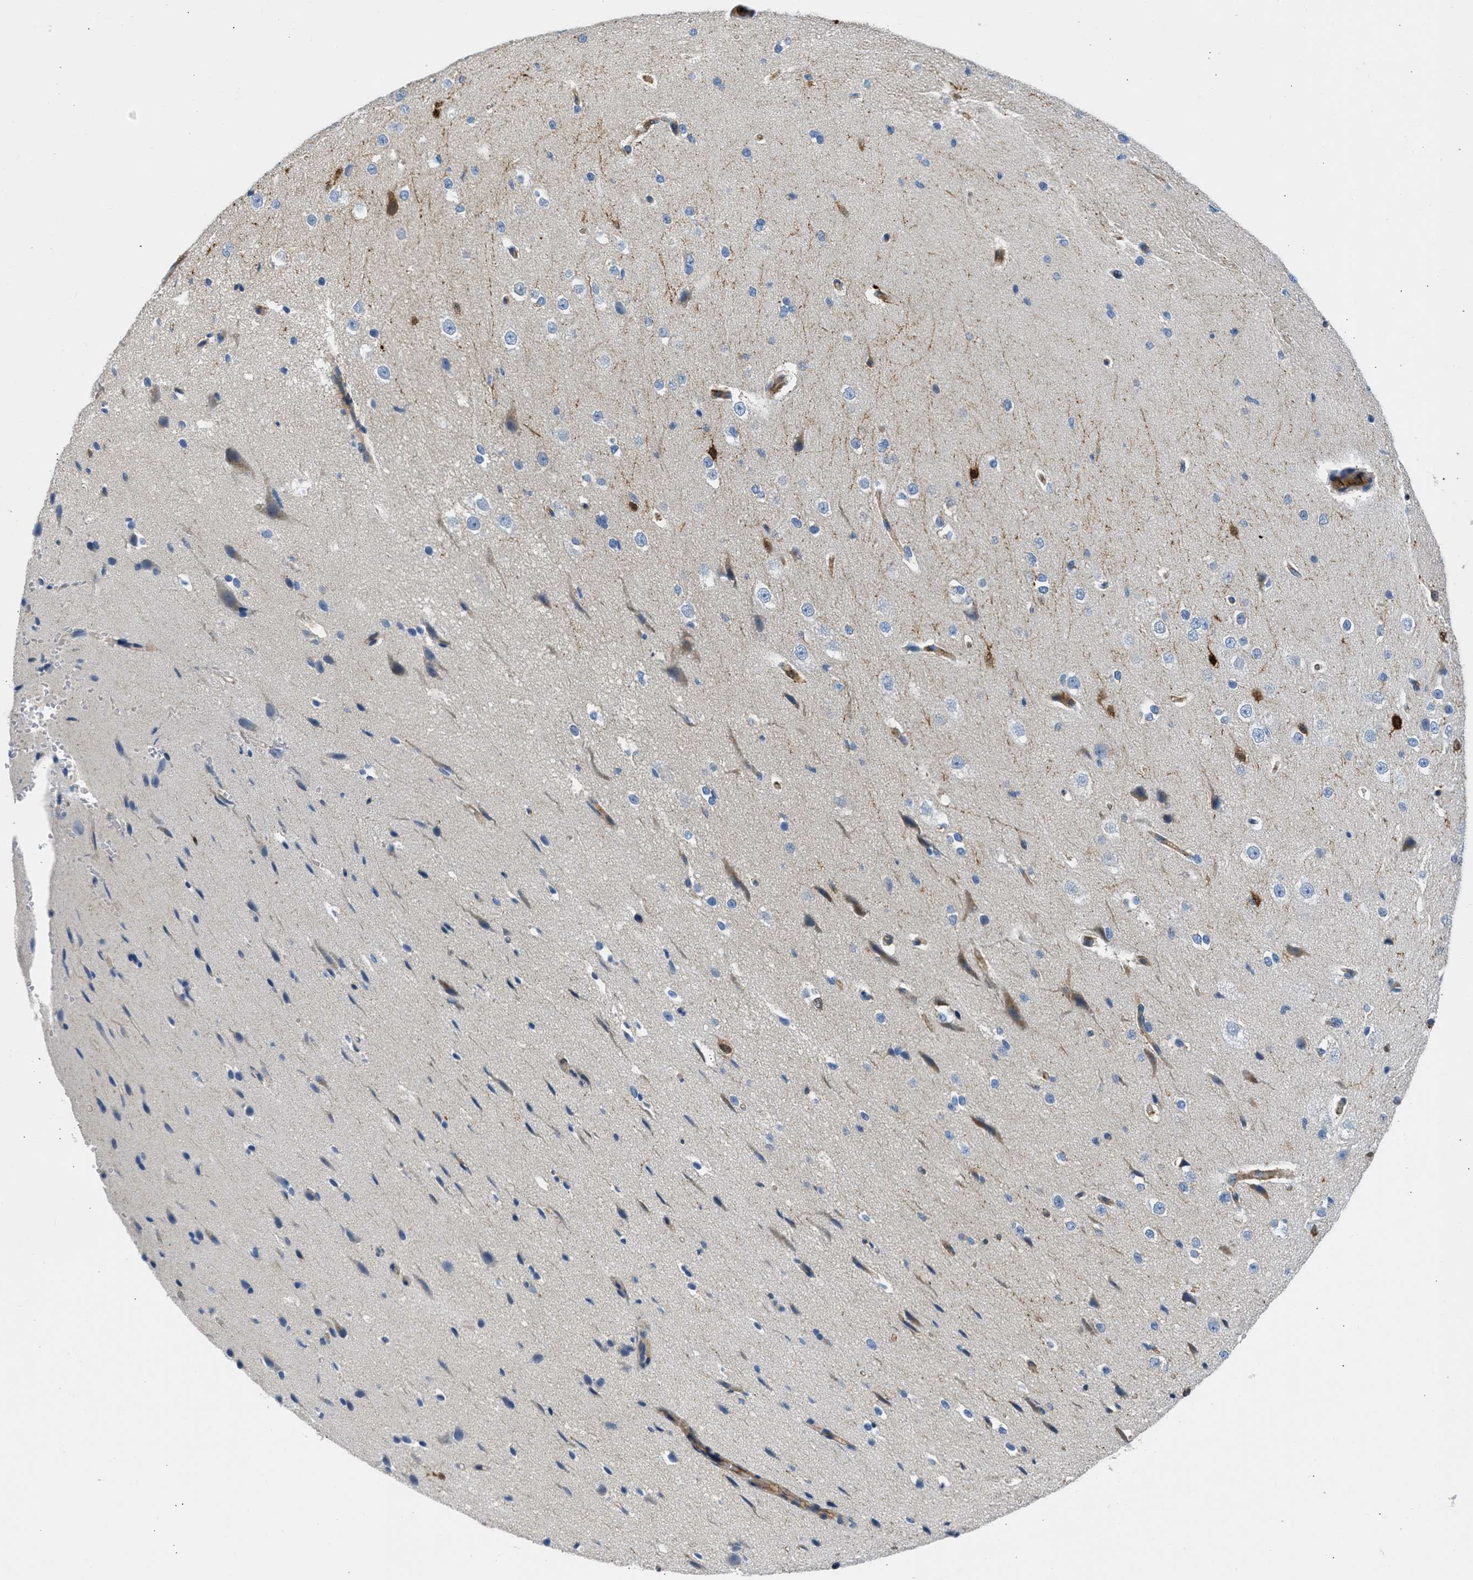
{"staining": {"intensity": "weak", "quantity": "25%-75%", "location": "cytoplasmic/membranous"}, "tissue": "cerebral cortex", "cell_type": "Endothelial cells", "image_type": "normal", "snomed": [{"axis": "morphology", "description": "Normal tissue, NOS"}, {"axis": "morphology", "description": "Developmental malformation"}, {"axis": "topography", "description": "Cerebral cortex"}], "caption": "A photomicrograph of cerebral cortex stained for a protein displays weak cytoplasmic/membranous brown staining in endothelial cells.", "gene": "ULK4", "patient": {"sex": "female", "age": 30}}